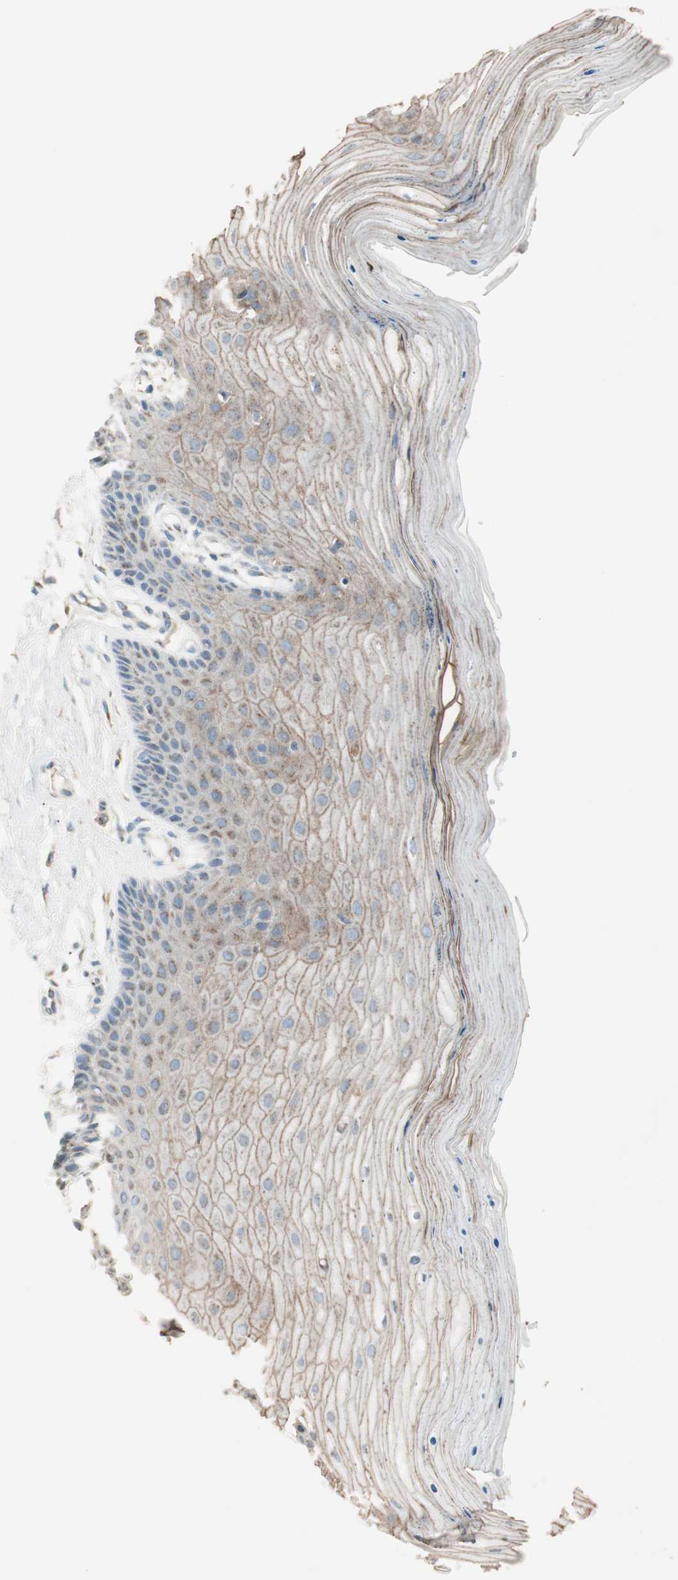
{"staining": {"intensity": "moderate", "quantity": ">75%", "location": "cytoplasmic/membranous"}, "tissue": "cervix", "cell_type": "Glandular cells", "image_type": "normal", "snomed": [{"axis": "morphology", "description": "Normal tissue, NOS"}, {"axis": "topography", "description": "Cervix"}], "caption": "Immunohistochemical staining of normal cervix reveals moderate cytoplasmic/membranous protein positivity in approximately >75% of glandular cells. (DAB (3,3'-diaminobenzidine) = brown stain, brightfield microscopy at high magnification).", "gene": "SEC16A", "patient": {"sex": "female", "age": 55}}